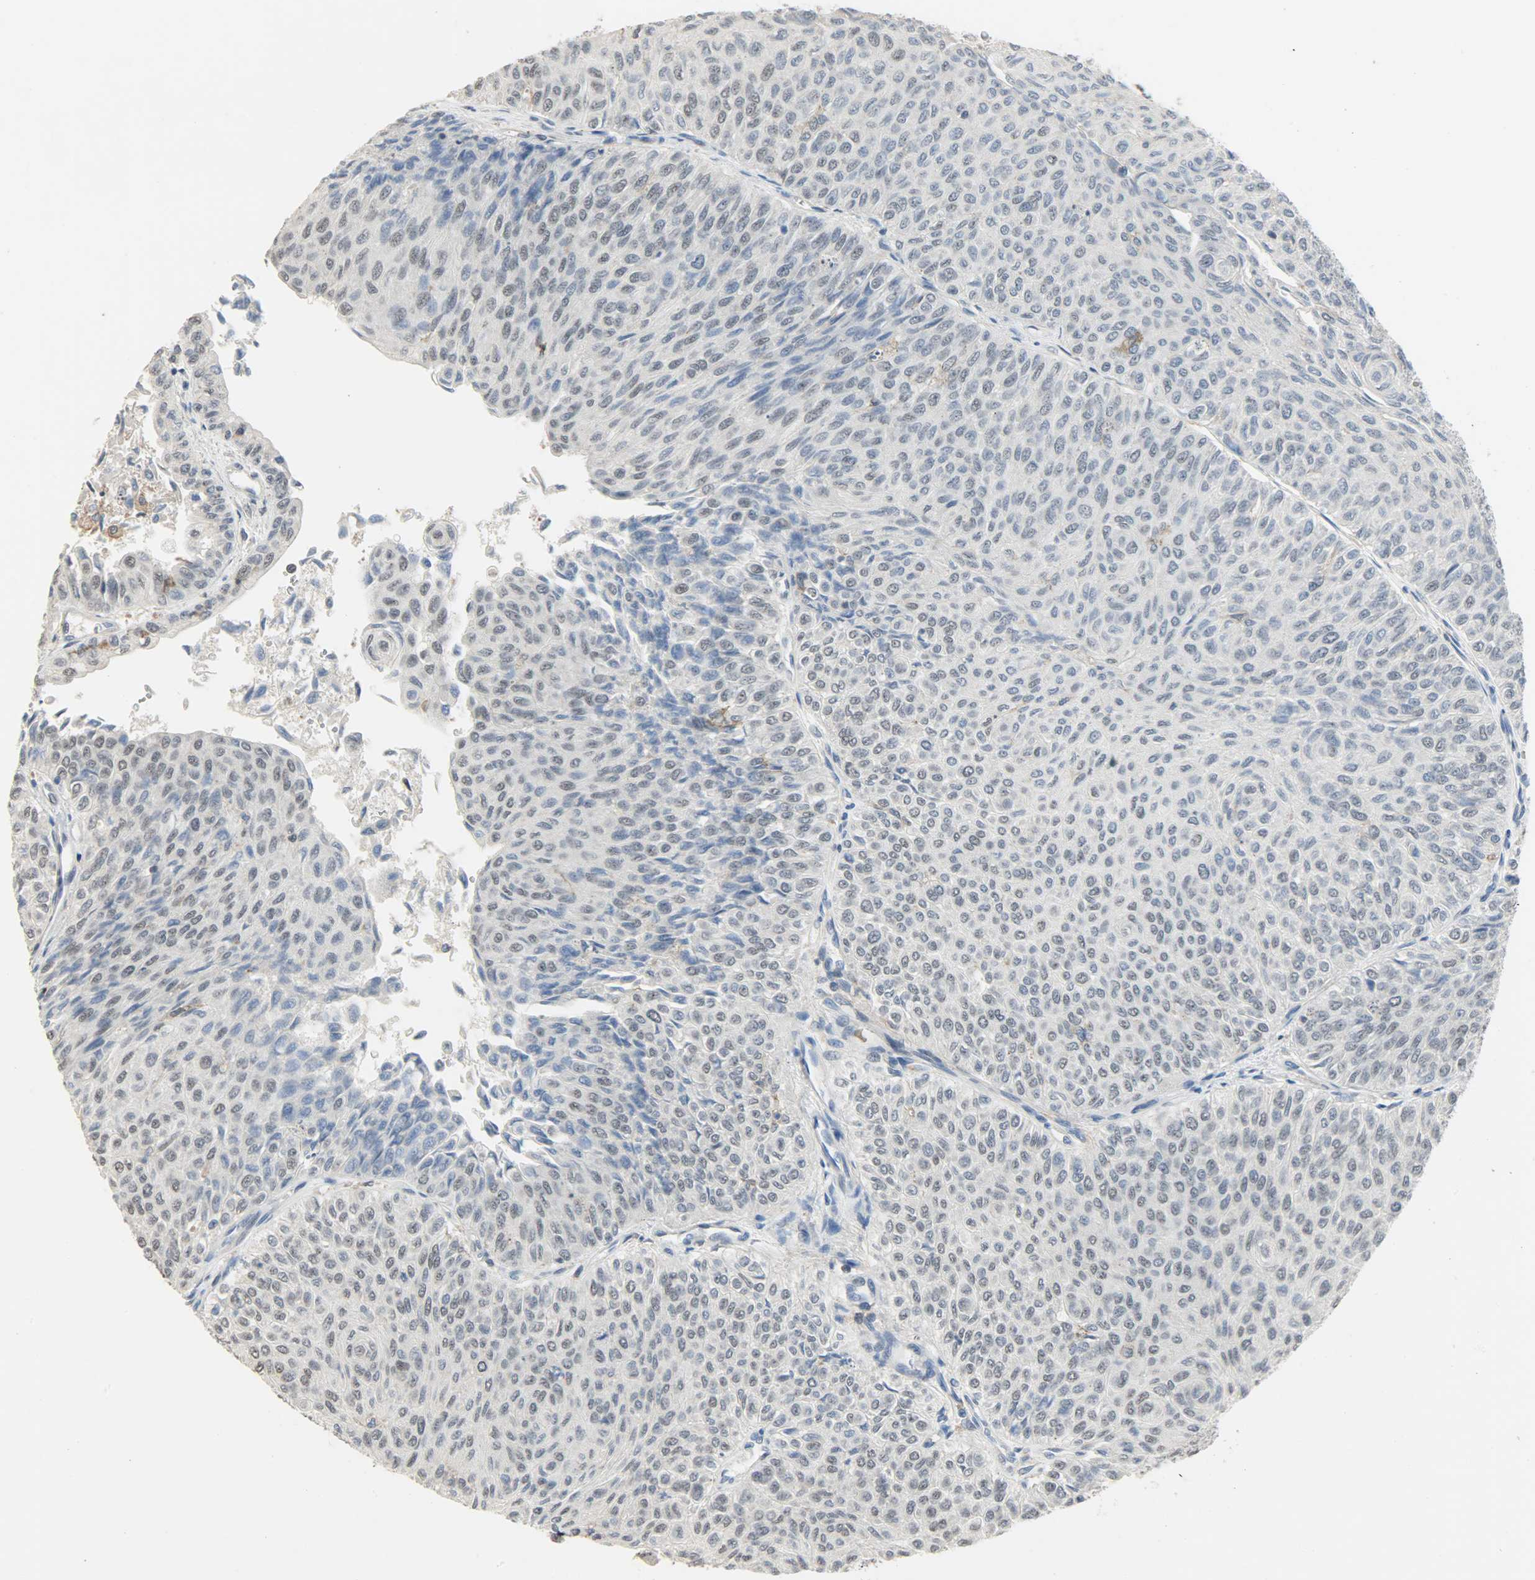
{"staining": {"intensity": "negative", "quantity": "none", "location": "none"}, "tissue": "urothelial cancer", "cell_type": "Tumor cells", "image_type": "cancer", "snomed": [{"axis": "morphology", "description": "Urothelial carcinoma, Low grade"}, {"axis": "topography", "description": "Urinary bladder"}], "caption": "This is an immunohistochemistry photomicrograph of urothelial cancer. There is no expression in tumor cells.", "gene": "SKAP2", "patient": {"sex": "male", "age": 78}}